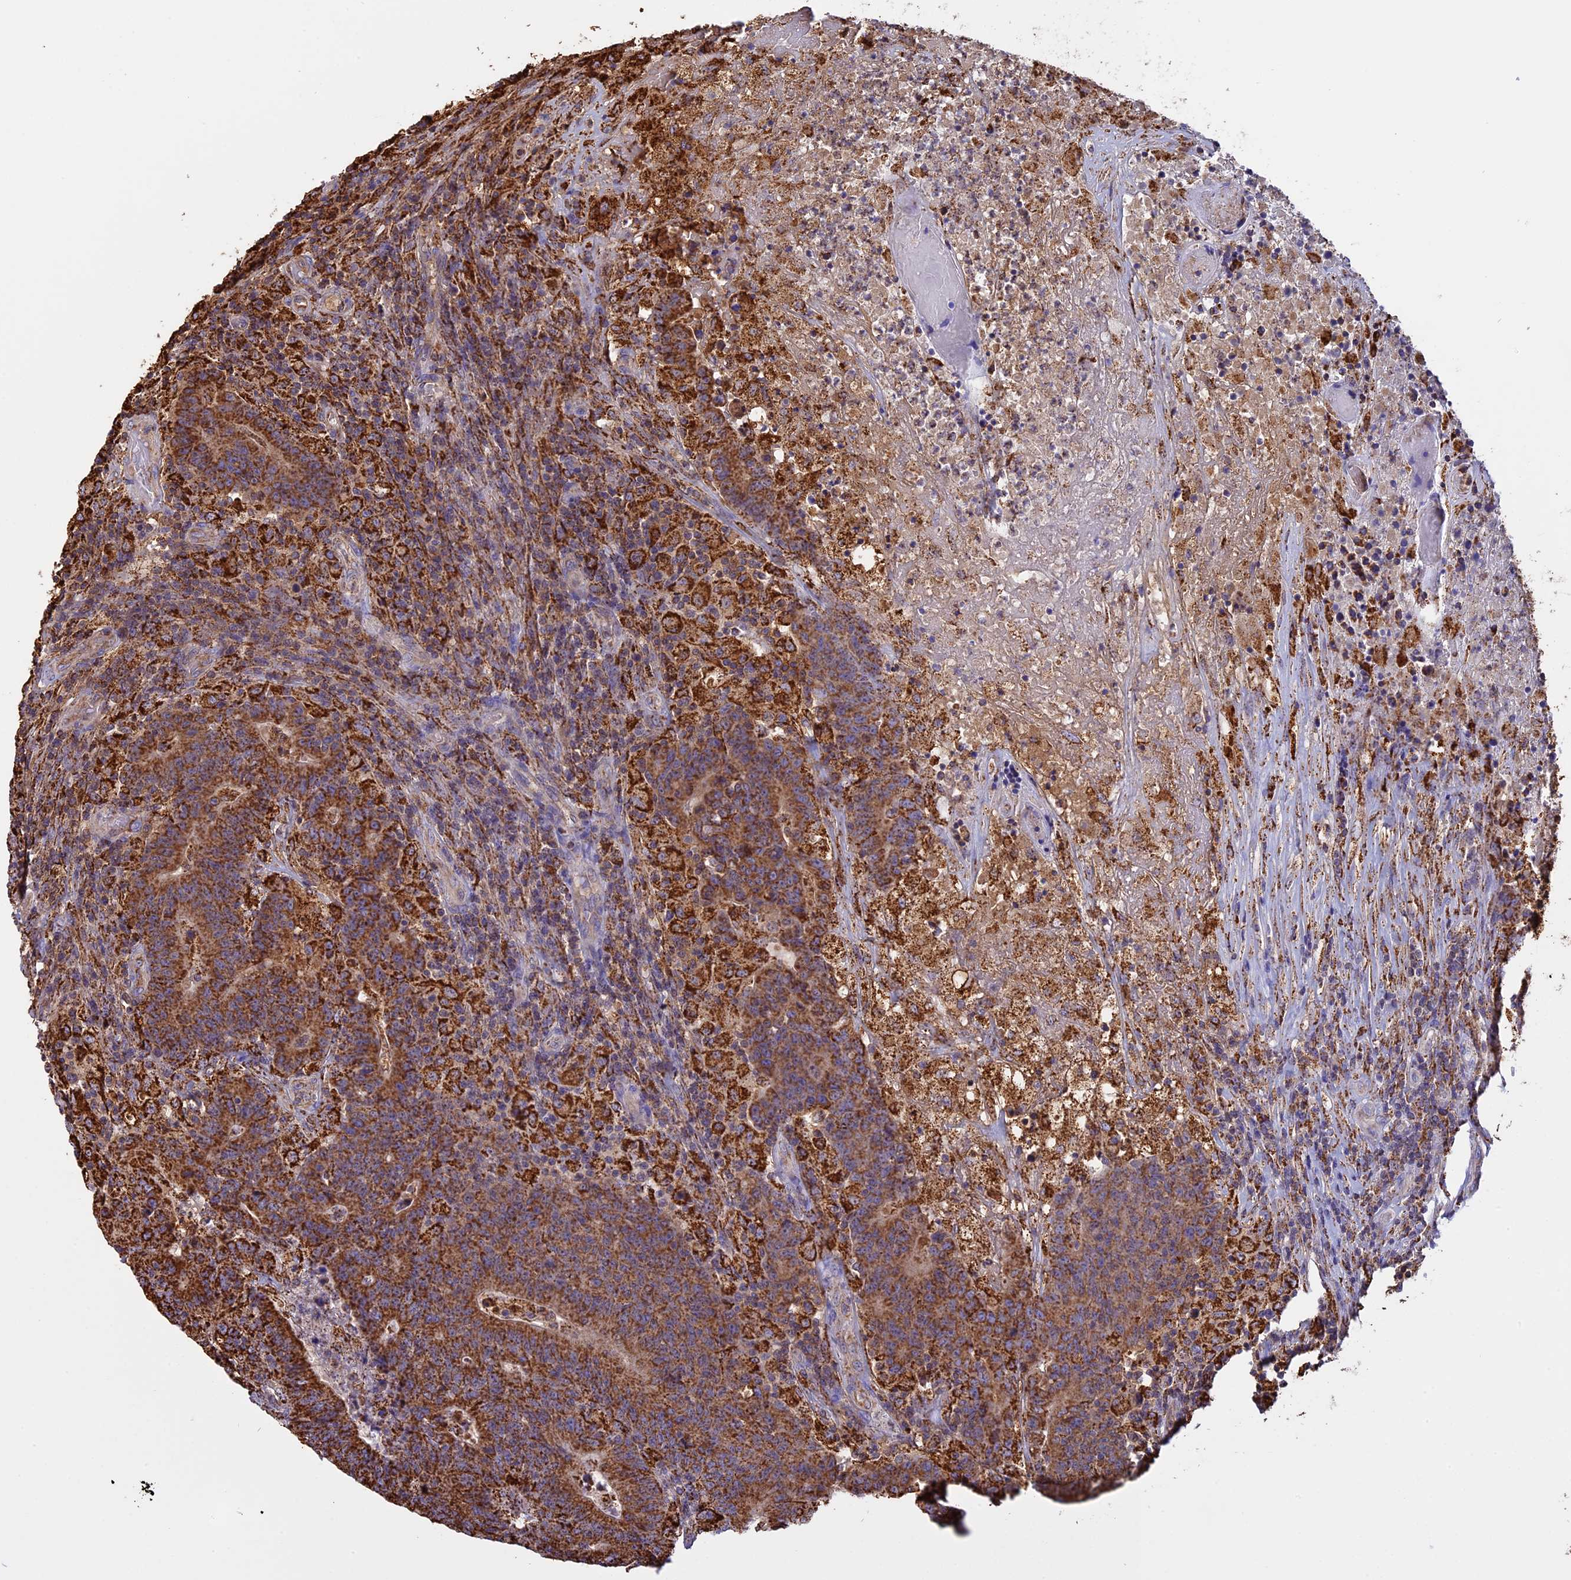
{"staining": {"intensity": "moderate", "quantity": ">75%", "location": "cytoplasmic/membranous"}, "tissue": "colorectal cancer", "cell_type": "Tumor cells", "image_type": "cancer", "snomed": [{"axis": "morphology", "description": "Adenocarcinoma, NOS"}, {"axis": "topography", "description": "Colon"}], "caption": "An image of human colorectal cancer (adenocarcinoma) stained for a protein reveals moderate cytoplasmic/membranous brown staining in tumor cells. Using DAB (3,3'-diaminobenzidine) (brown) and hematoxylin (blue) stains, captured at high magnification using brightfield microscopy.", "gene": "KCNG1", "patient": {"sex": "female", "age": 75}}